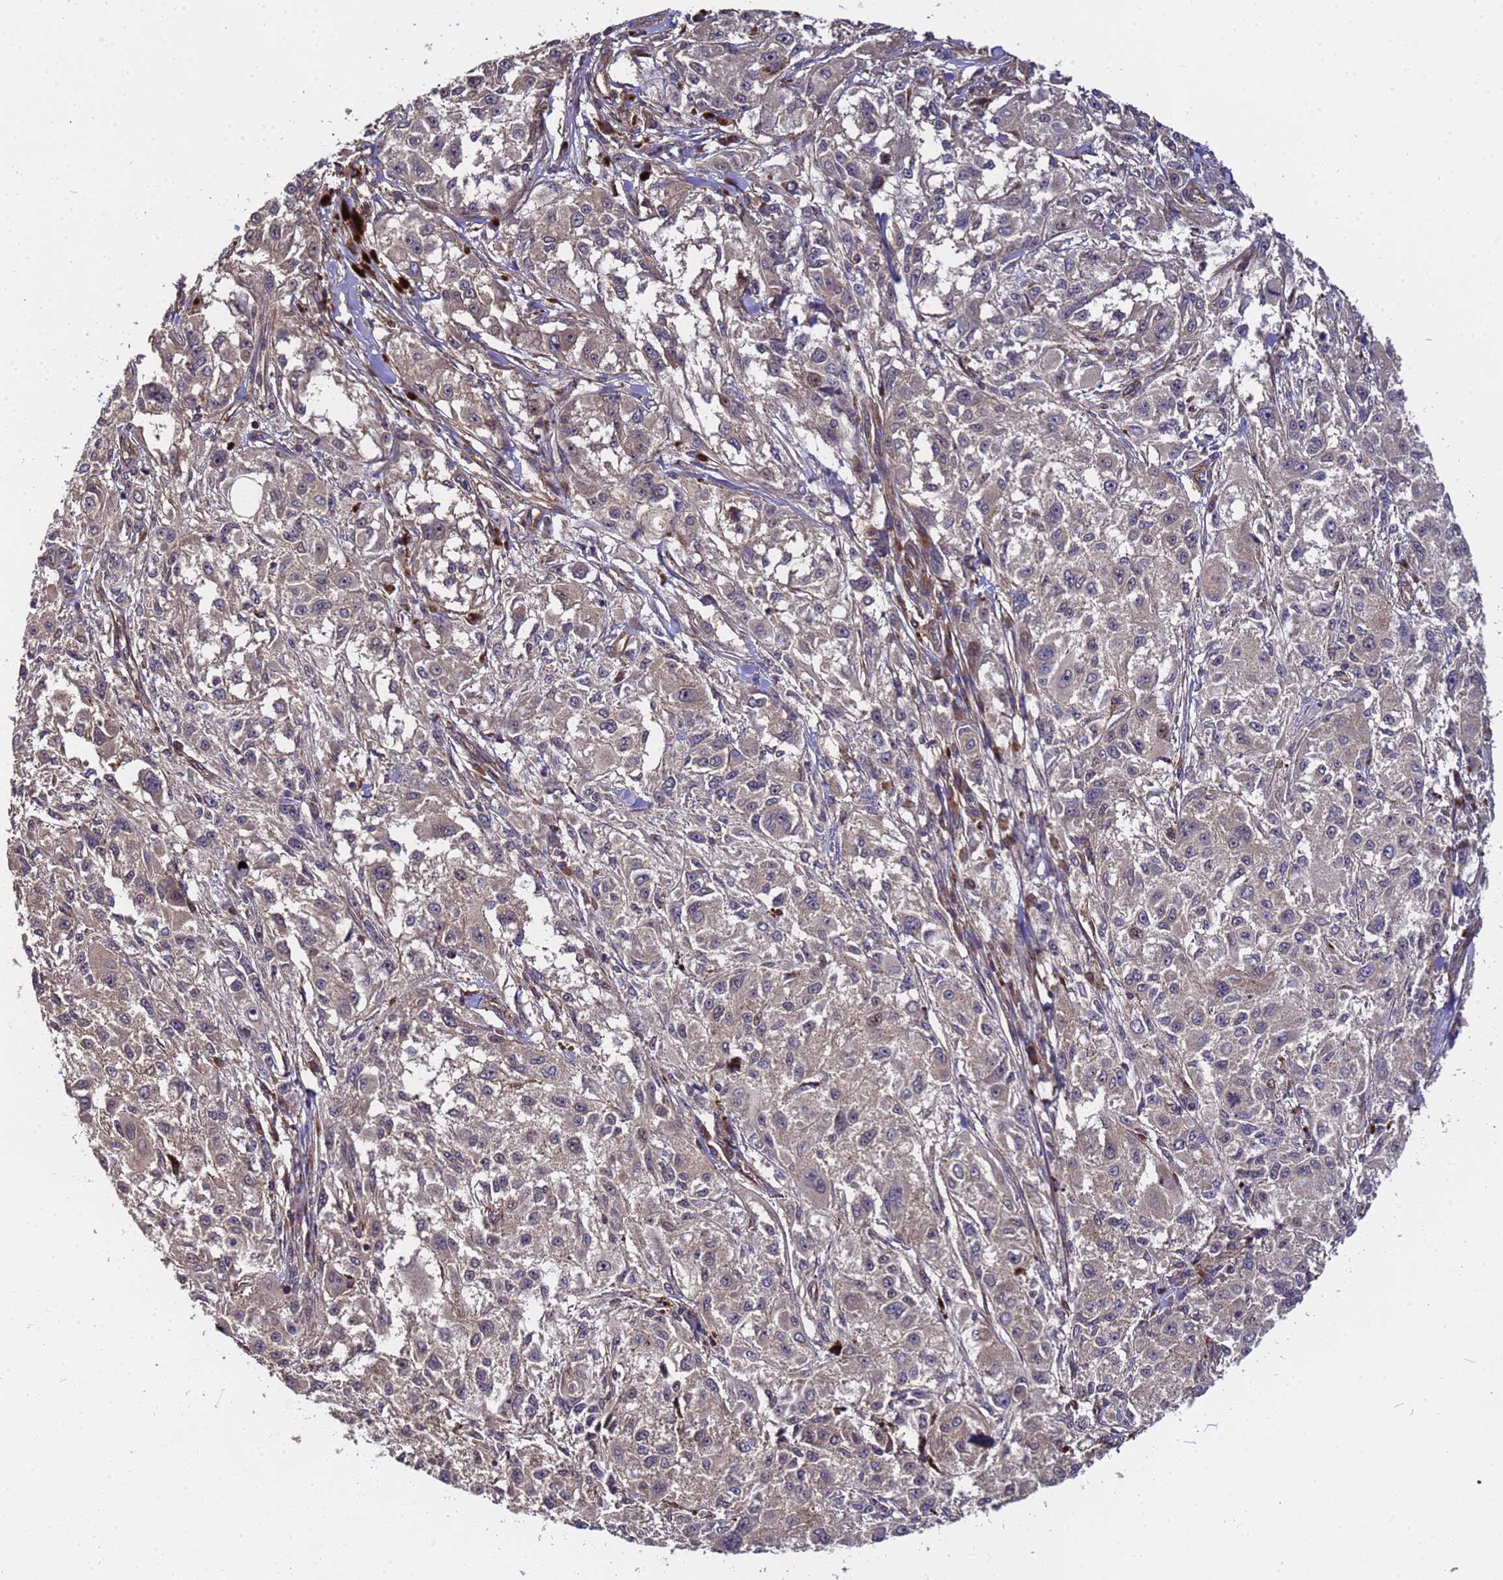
{"staining": {"intensity": "weak", "quantity": "25%-75%", "location": "cytoplasmic/membranous"}, "tissue": "melanoma", "cell_type": "Tumor cells", "image_type": "cancer", "snomed": [{"axis": "morphology", "description": "Necrosis, NOS"}, {"axis": "morphology", "description": "Malignant melanoma, NOS"}, {"axis": "topography", "description": "Skin"}], "caption": "The immunohistochemical stain labels weak cytoplasmic/membranous expression in tumor cells of malignant melanoma tissue. (DAB (3,3'-diaminobenzidine) IHC, brown staining for protein, blue staining for nuclei).", "gene": "GSTCD", "patient": {"sex": "female", "age": 87}}